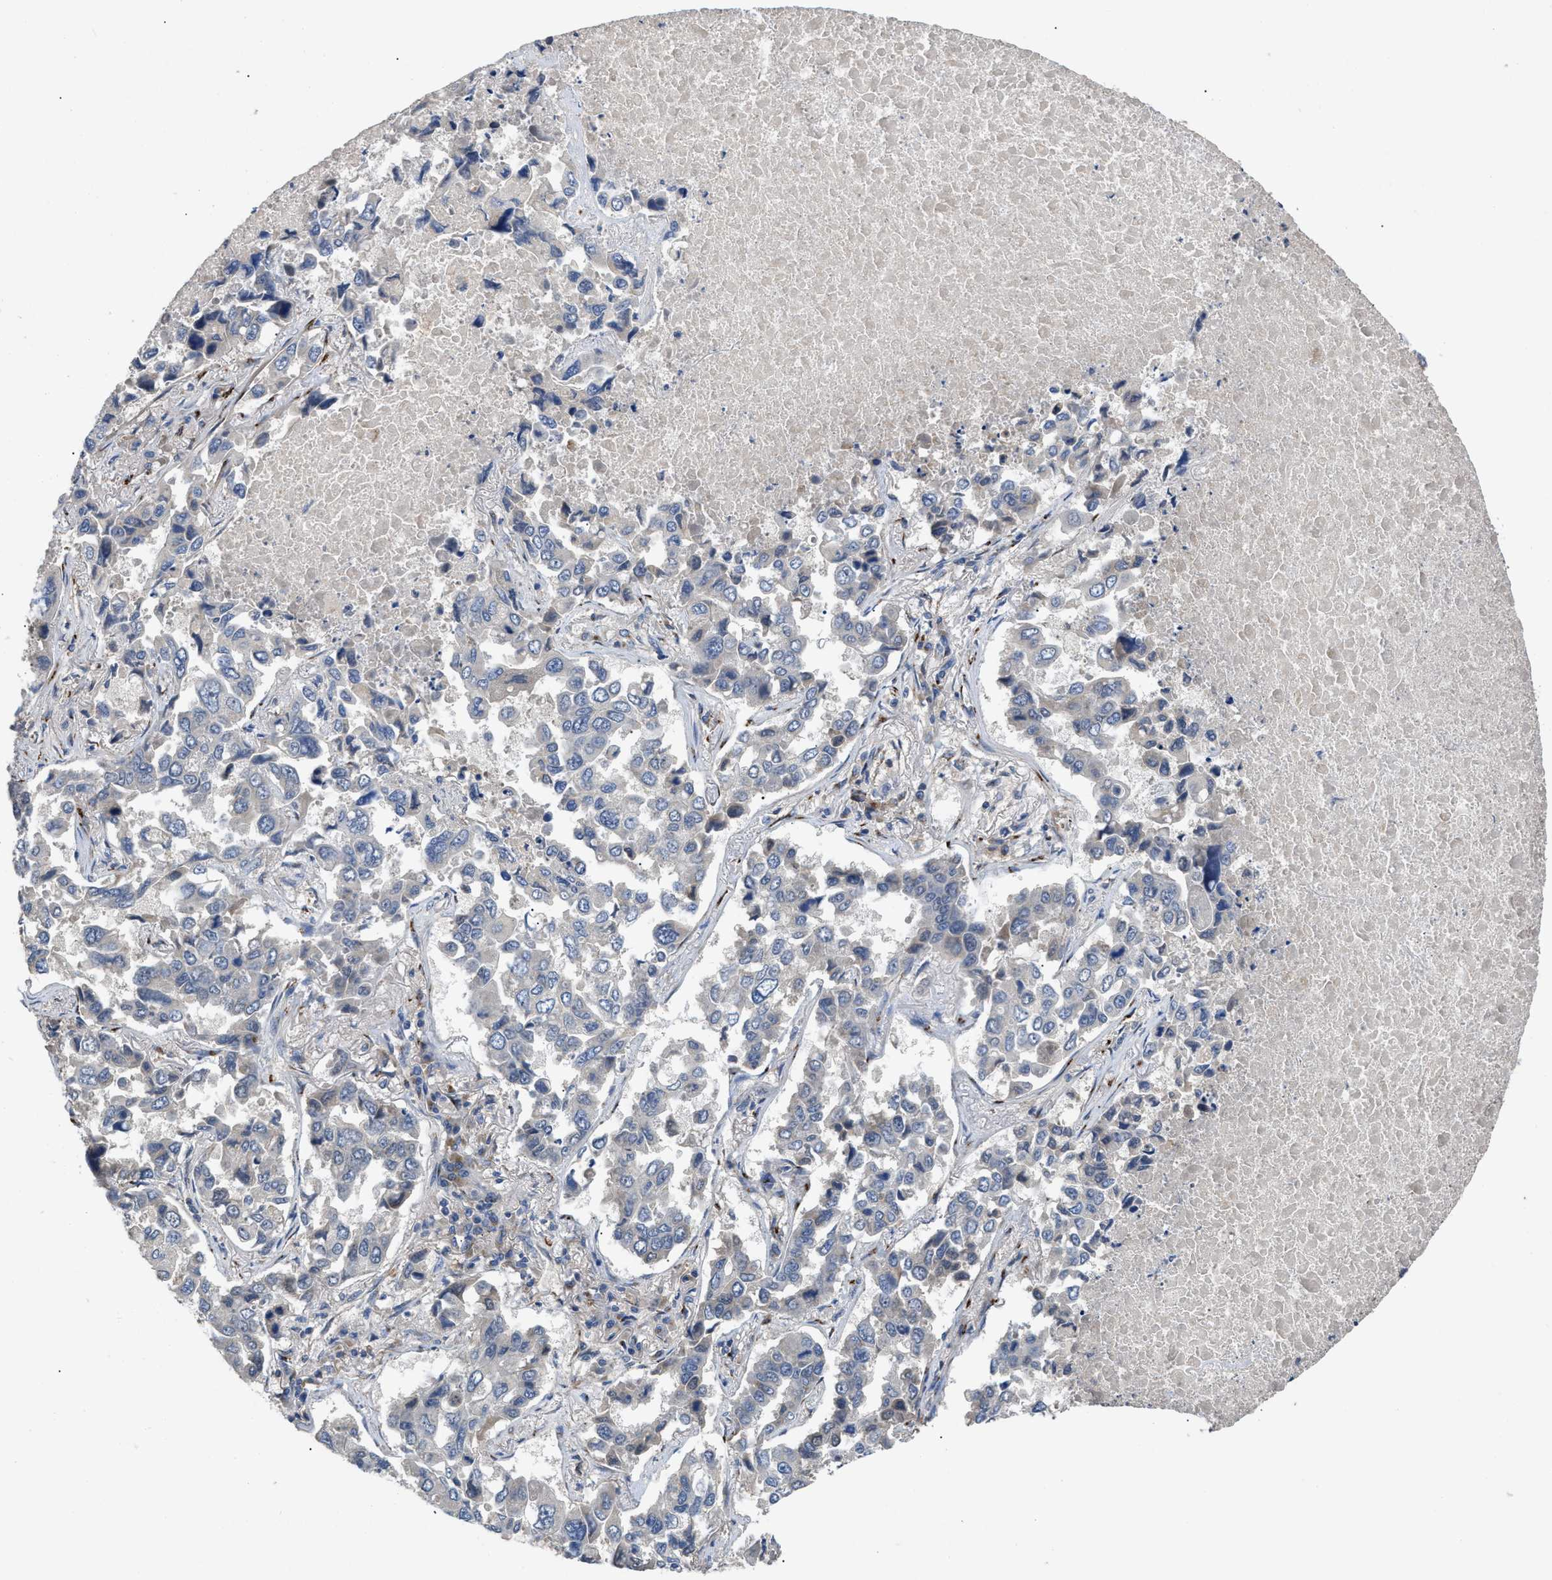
{"staining": {"intensity": "negative", "quantity": "none", "location": "none"}, "tissue": "lung cancer", "cell_type": "Tumor cells", "image_type": "cancer", "snomed": [{"axis": "morphology", "description": "Adenocarcinoma, NOS"}, {"axis": "topography", "description": "Lung"}], "caption": "Lung adenocarcinoma was stained to show a protein in brown. There is no significant positivity in tumor cells. (Brightfield microscopy of DAB immunohistochemistry (IHC) at high magnification).", "gene": "SIK2", "patient": {"sex": "male", "age": 64}}